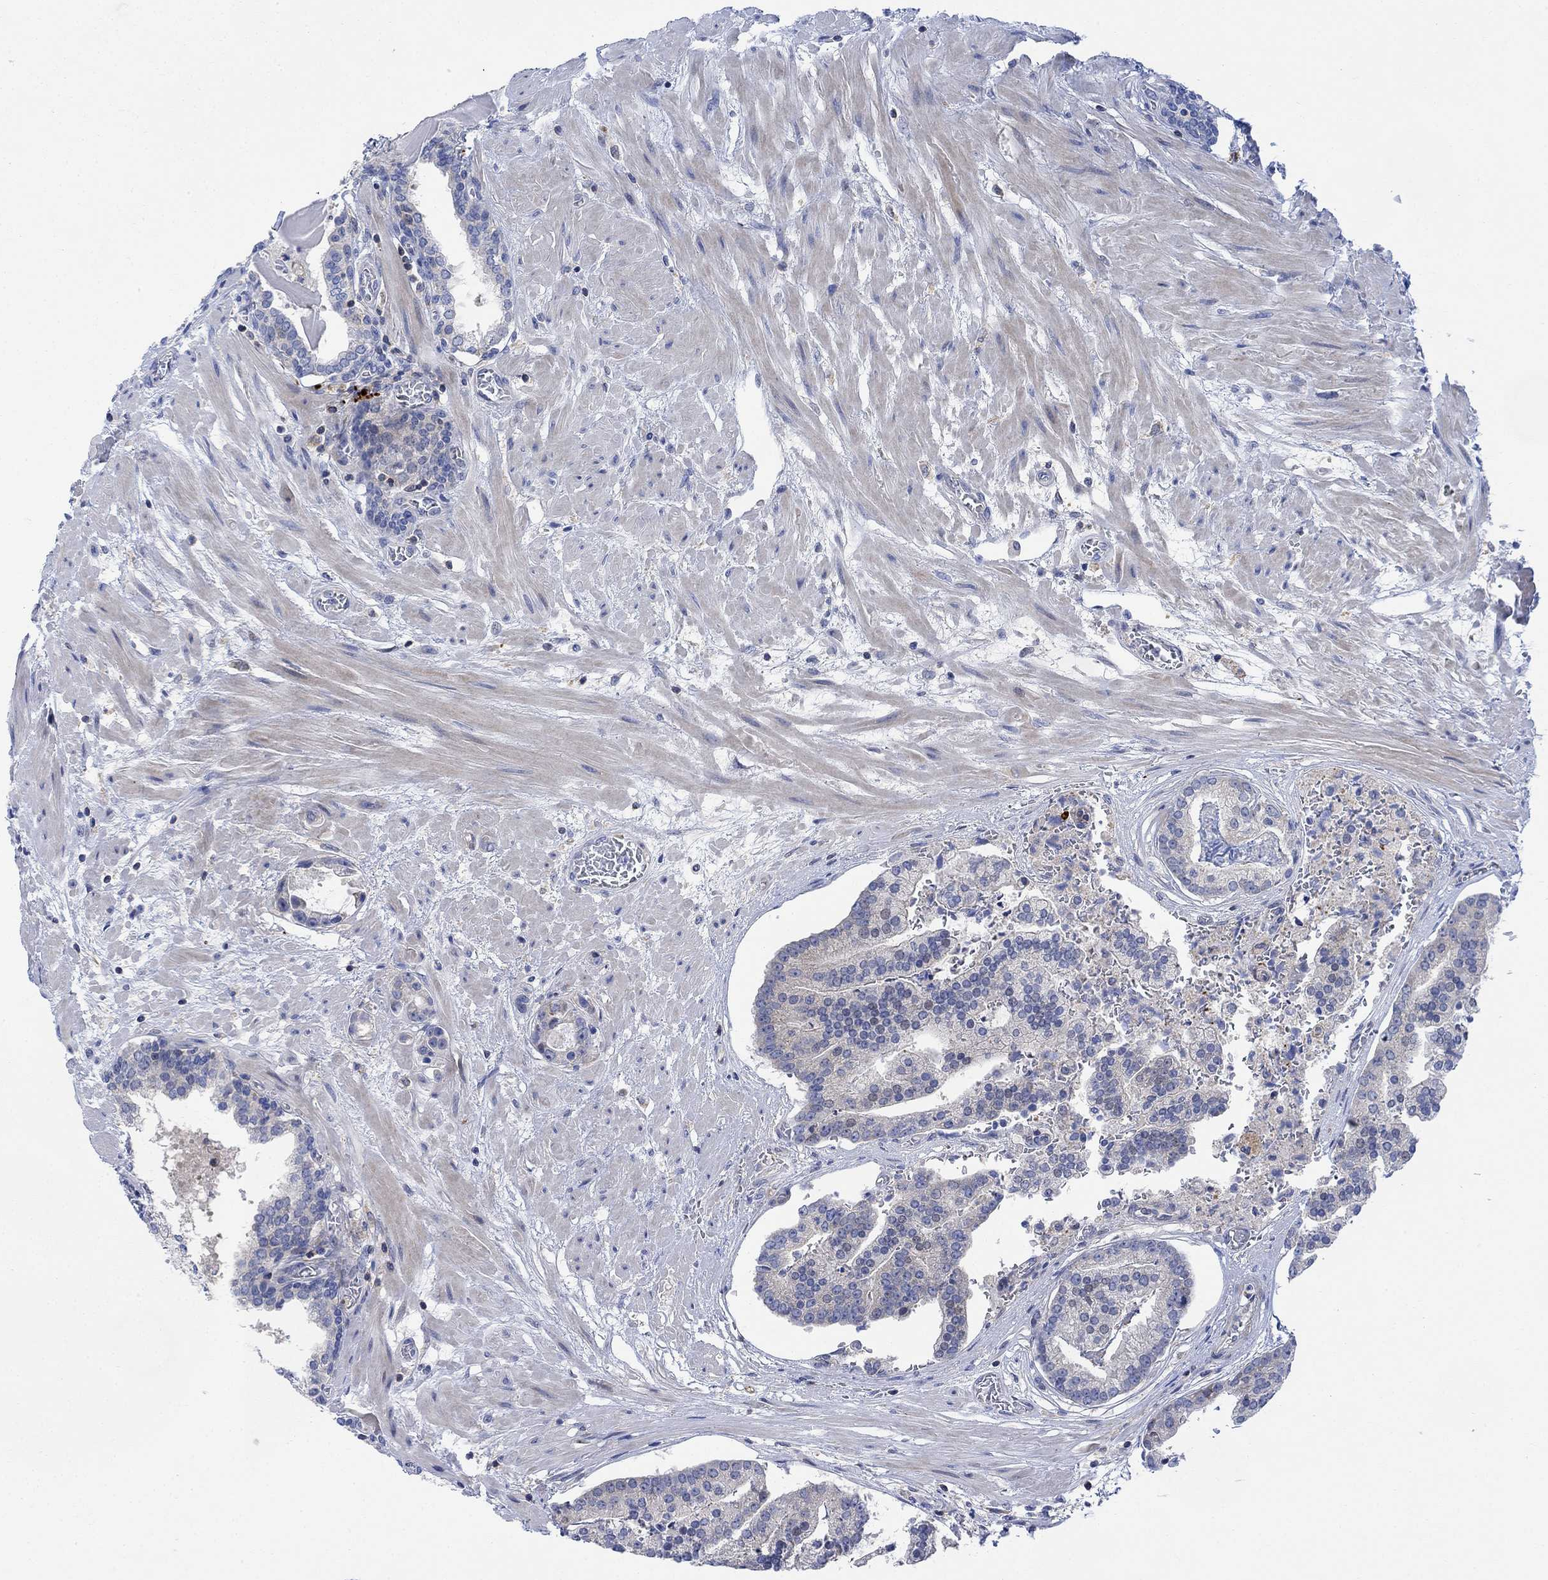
{"staining": {"intensity": "negative", "quantity": "none", "location": "none"}, "tissue": "prostate cancer", "cell_type": "Tumor cells", "image_type": "cancer", "snomed": [{"axis": "morphology", "description": "Adenocarcinoma, NOS"}, {"axis": "topography", "description": "Prostate and seminal vesicle, NOS"}, {"axis": "topography", "description": "Prostate"}], "caption": "Prostate adenocarcinoma stained for a protein using immunohistochemistry reveals no positivity tumor cells.", "gene": "ARSK", "patient": {"sex": "male", "age": 44}}